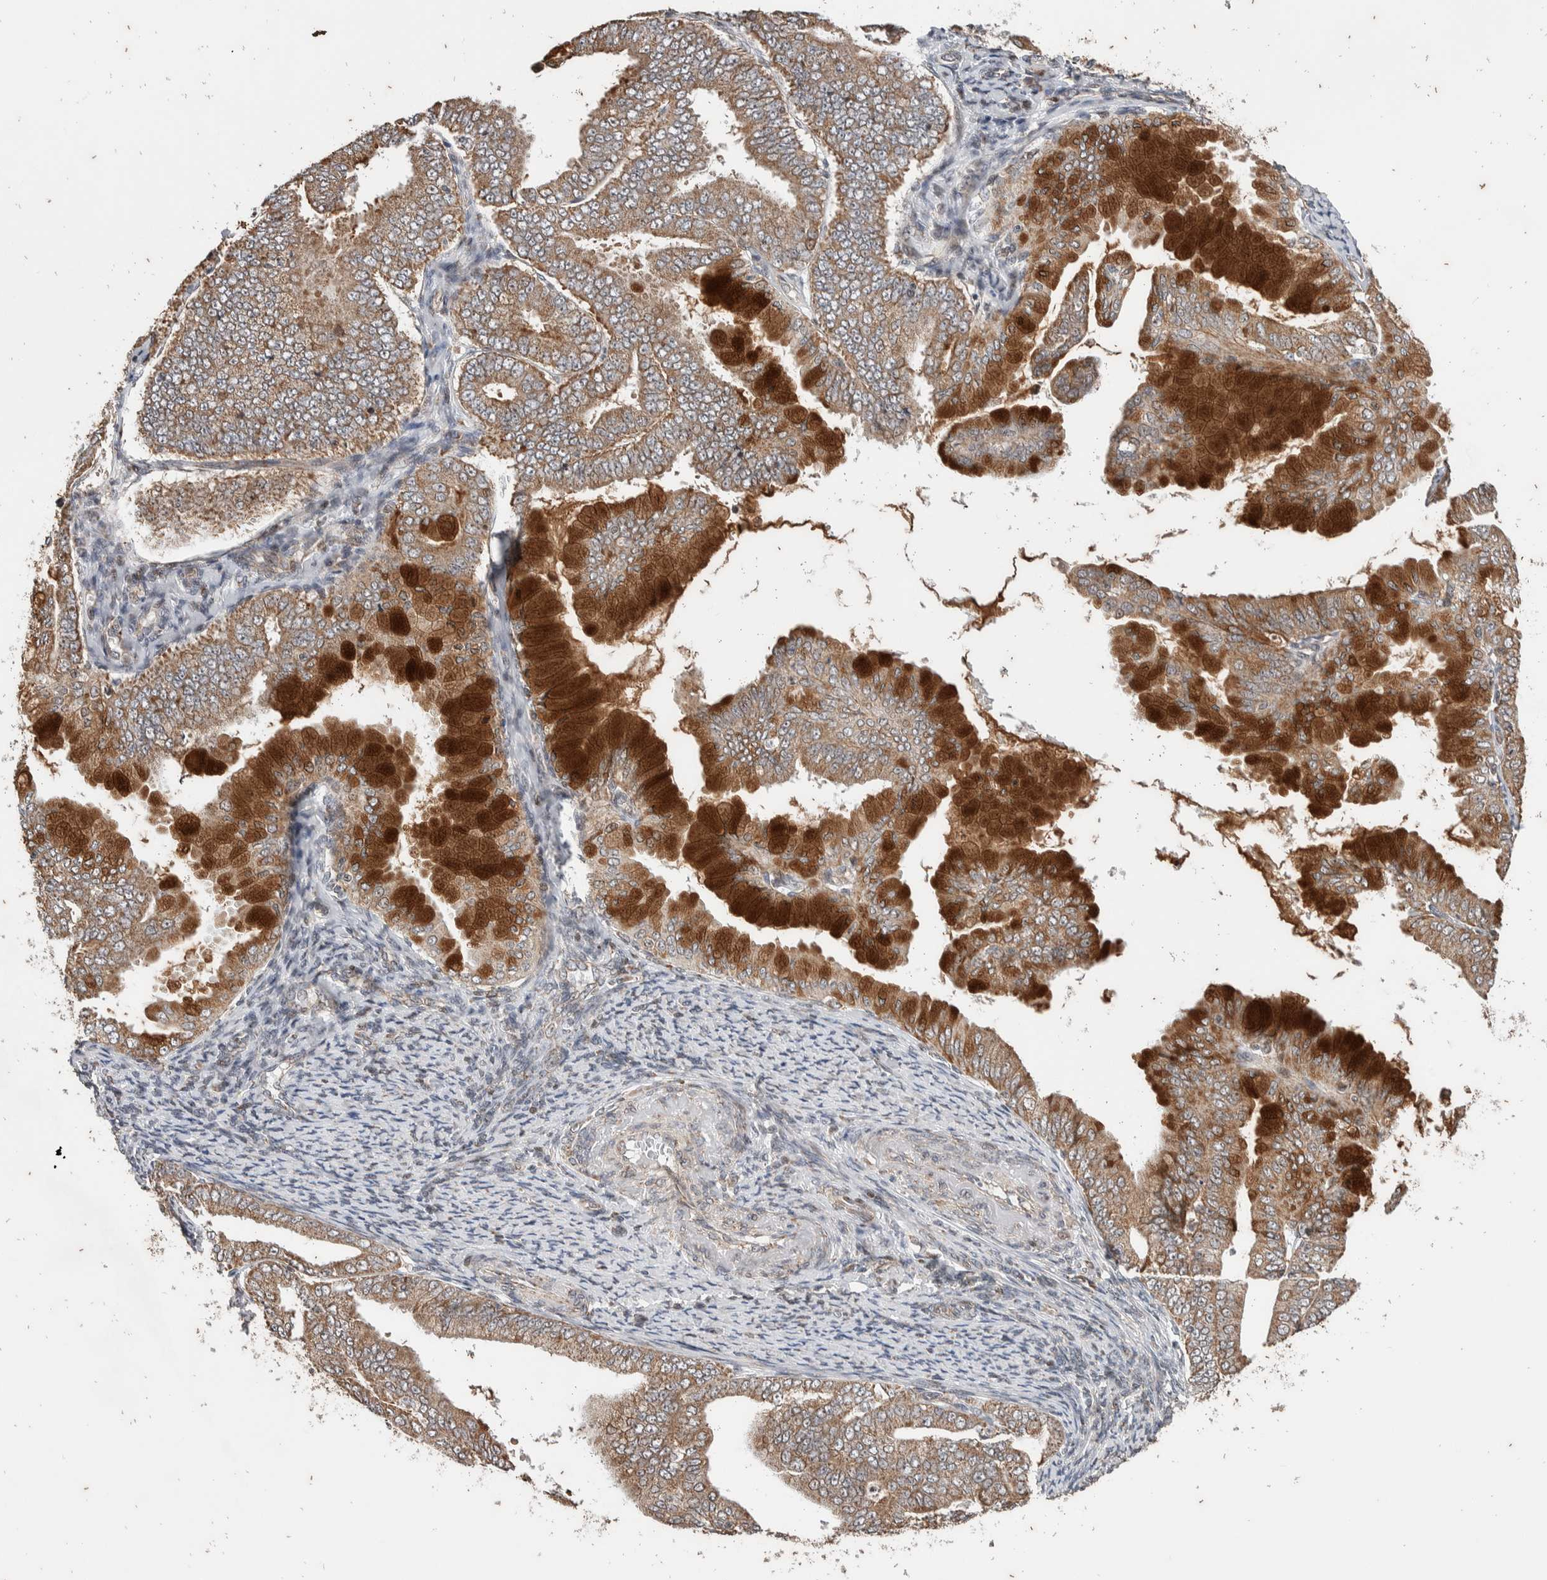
{"staining": {"intensity": "strong", "quantity": "25%-75%", "location": "cytoplasmic/membranous"}, "tissue": "endometrial cancer", "cell_type": "Tumor cells", "image_type": "cancer", "snomed": [{"axis": "morphology", "description": "Adenocarcinoma, NOS"}, {"axis": "topography", "description": "Endometrium"}], "caption": "A histopathology image of human adenocarcinoma (endometrial) stained for a protein displays strong cytoplasmic/membranous brown staining in tumor cells.", "gene": "ATXN7L1", "patient": {"sex": "female", "age": 63}}